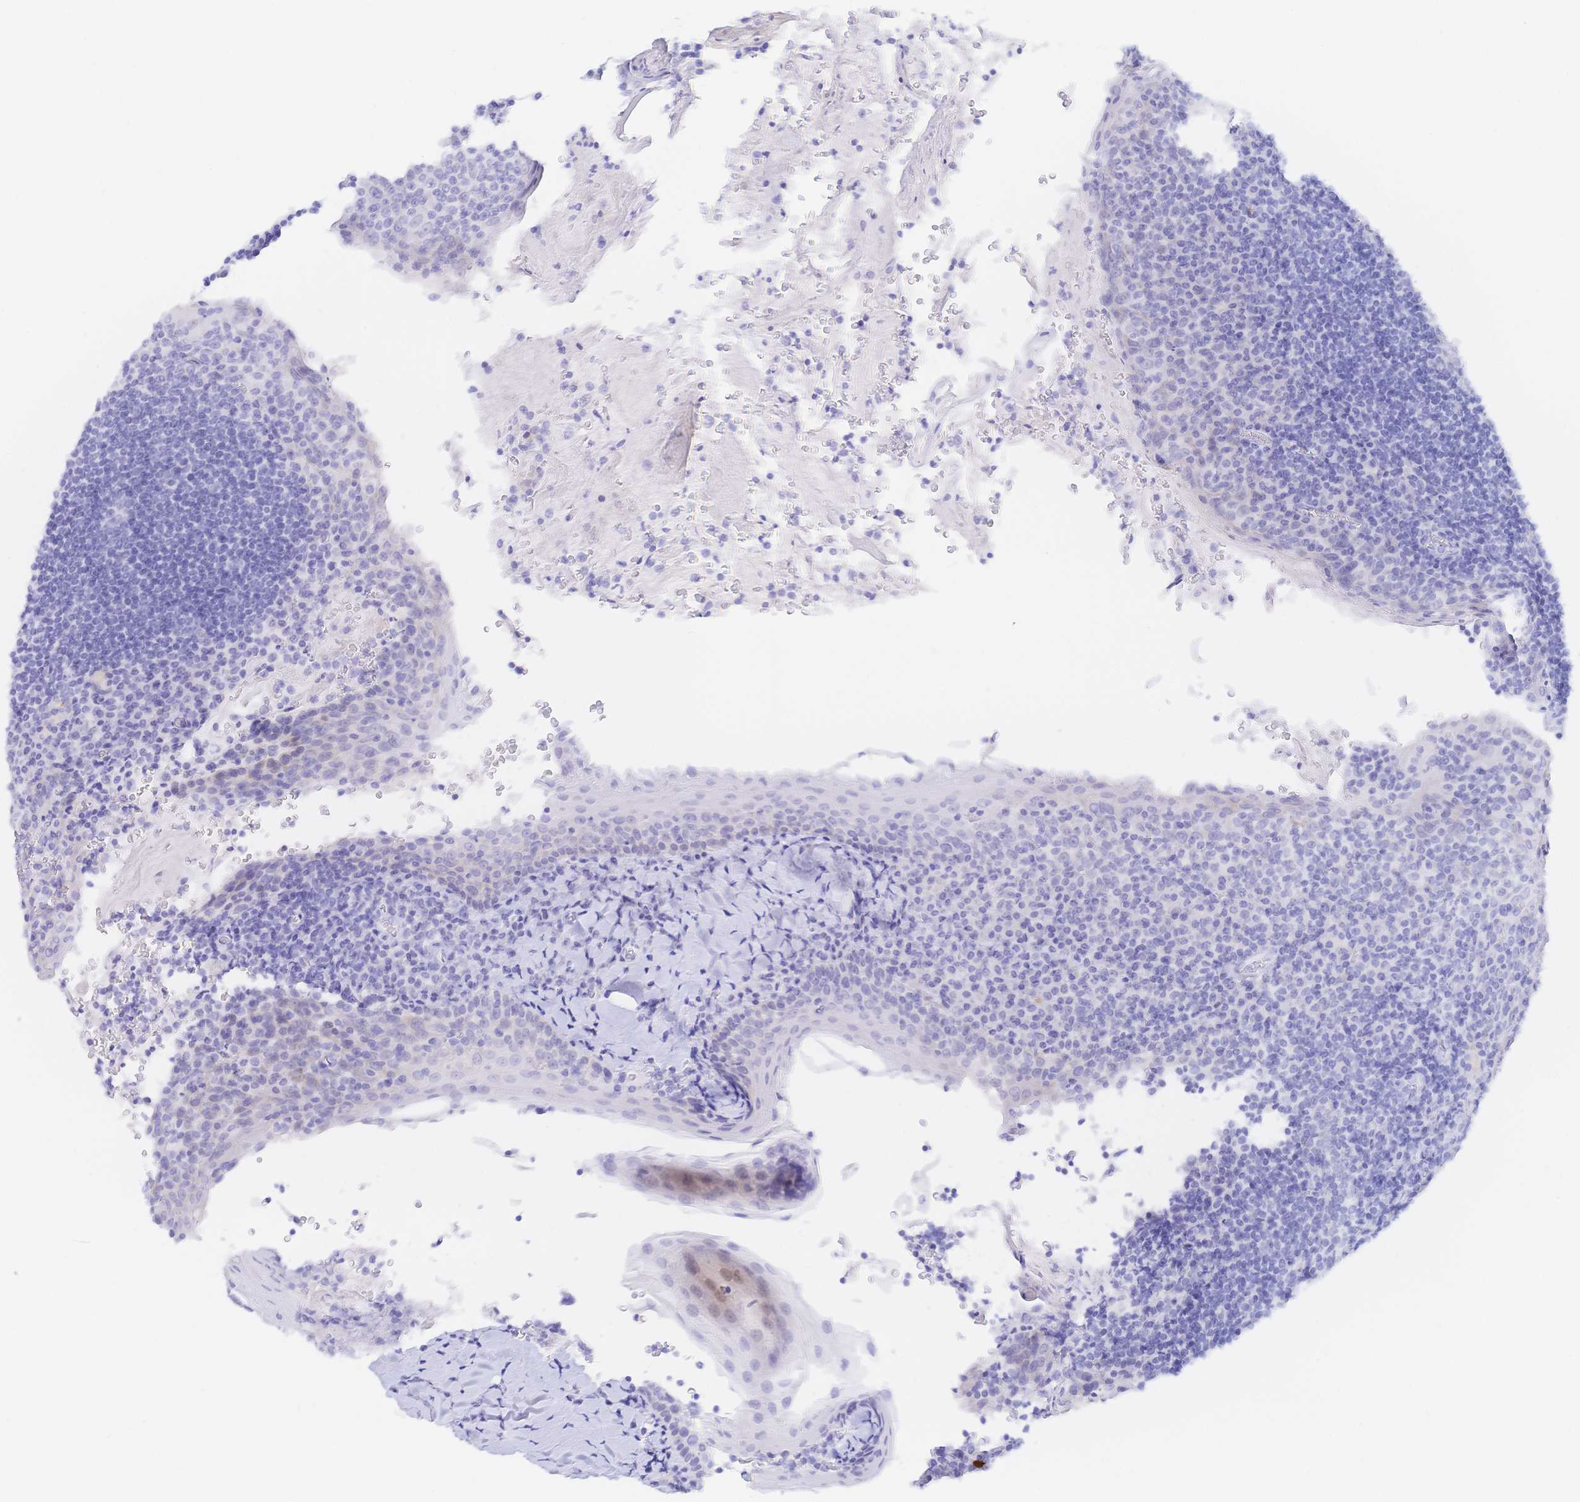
{"staining": {"intensity": "negative", "quantity": "none", "location": "none"}, "tissue": "tonsil", "cell_type": "Germinal center cells", "image_type": "normal", "snomed": [{"axis": "morphology", "description": "Normal tissue, NOS"}, {"axis": "topography", "description": "Tonsil"}], "caption": "Immunohistochemistry (IHC) photomicrograph of normal human tonsil stained for a protein (brown), which shows no expression in germinal center cells. The staining is performed using DAB brown chromogen with nuclei counter-stained in using hematoxylin.", "gene": "KCNH6", "patient": {"sex": "male", "age": 27}}